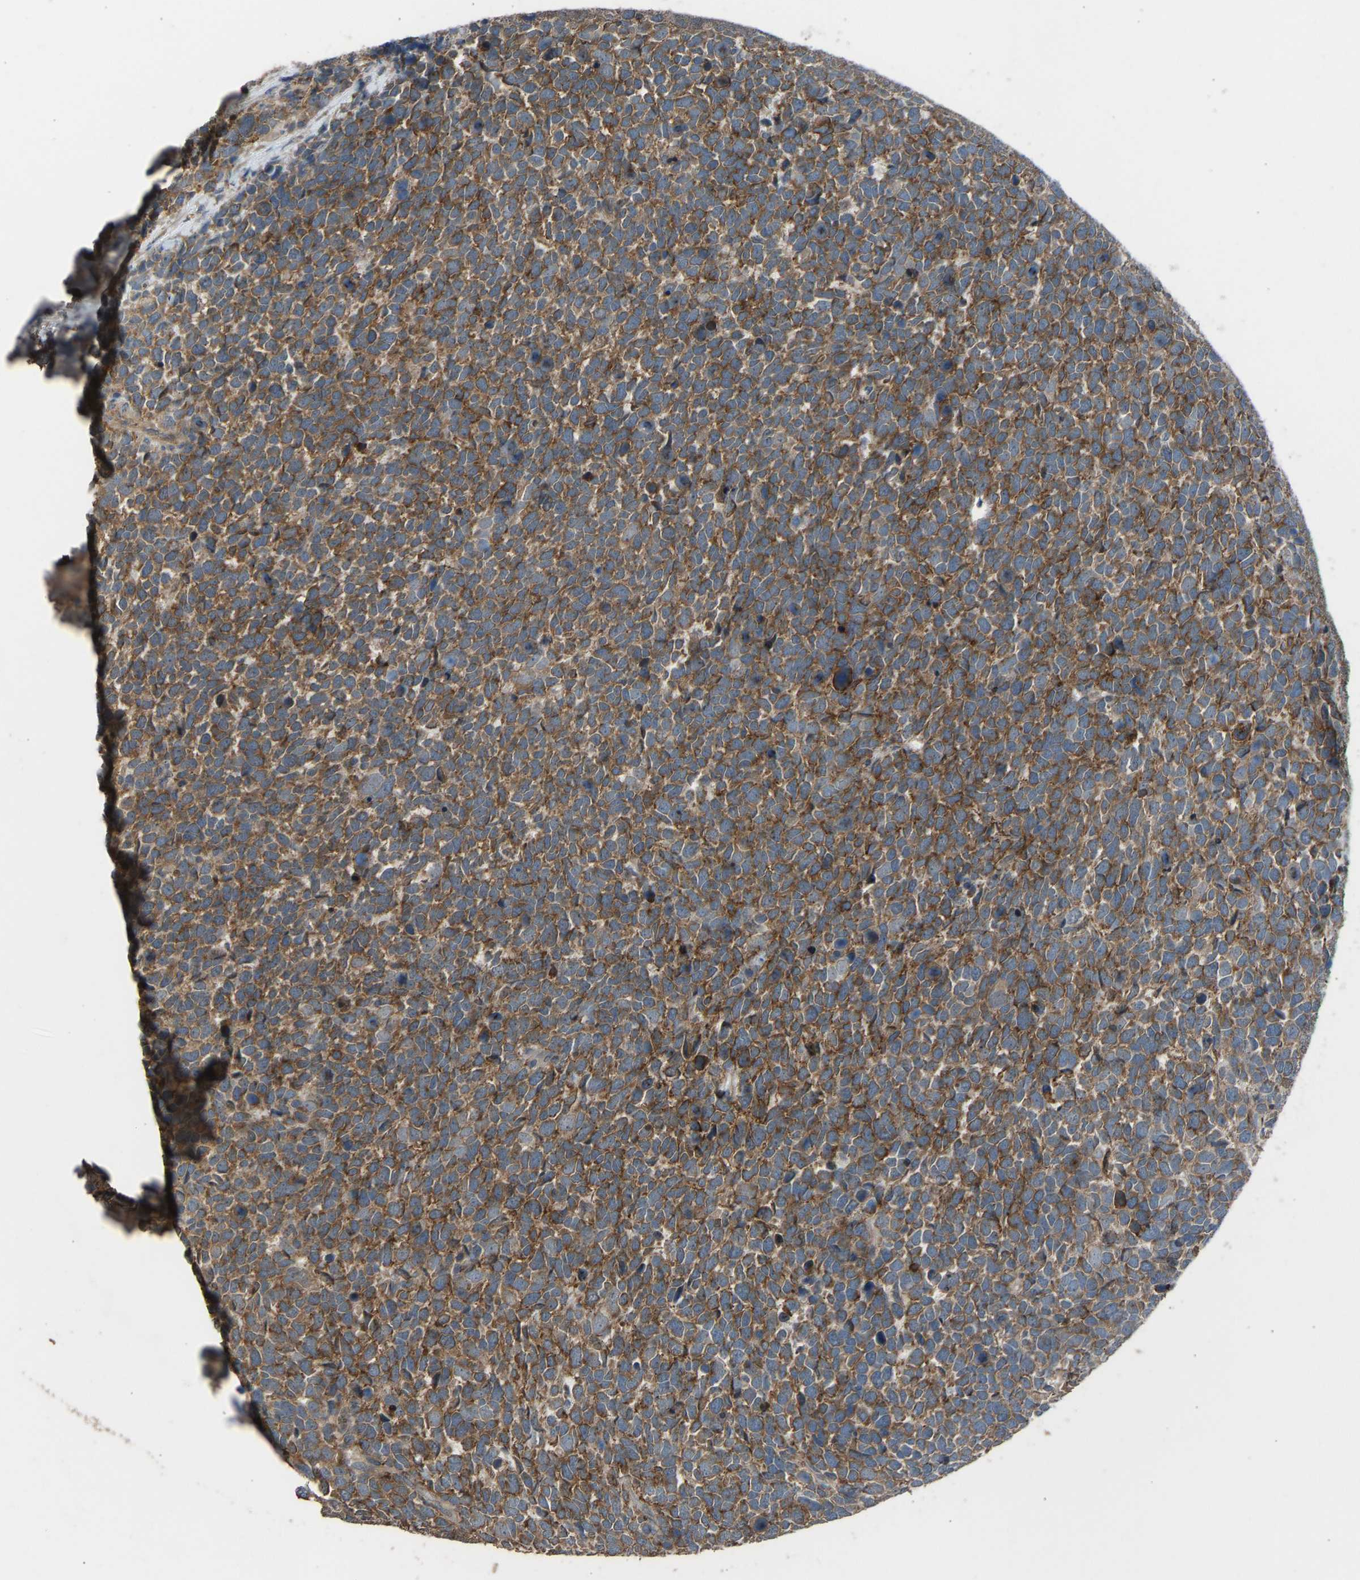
{"staining": {"intensity": "moderate", "quantity": ">75%", "location": "cytoplasmic/membranous"}, "tissue": "urothelial cancer", "cell_type": "Tumor cells", "image_type": "cancer", "snomed": [{"axis": "morphology", "description": "Urothelial carcinoma, High grade"}, {"axis": "topography", "description": "Urinary bladder"}], "caption": "A medium amount of moderate cytoplasmic/membranous positivity is appreciated in about >75% of tumor cells in urothelial carcinoma (high-grade) tissue.", "gene": "SLC43A1", "patient": {"sex": "female", "age": 82}}